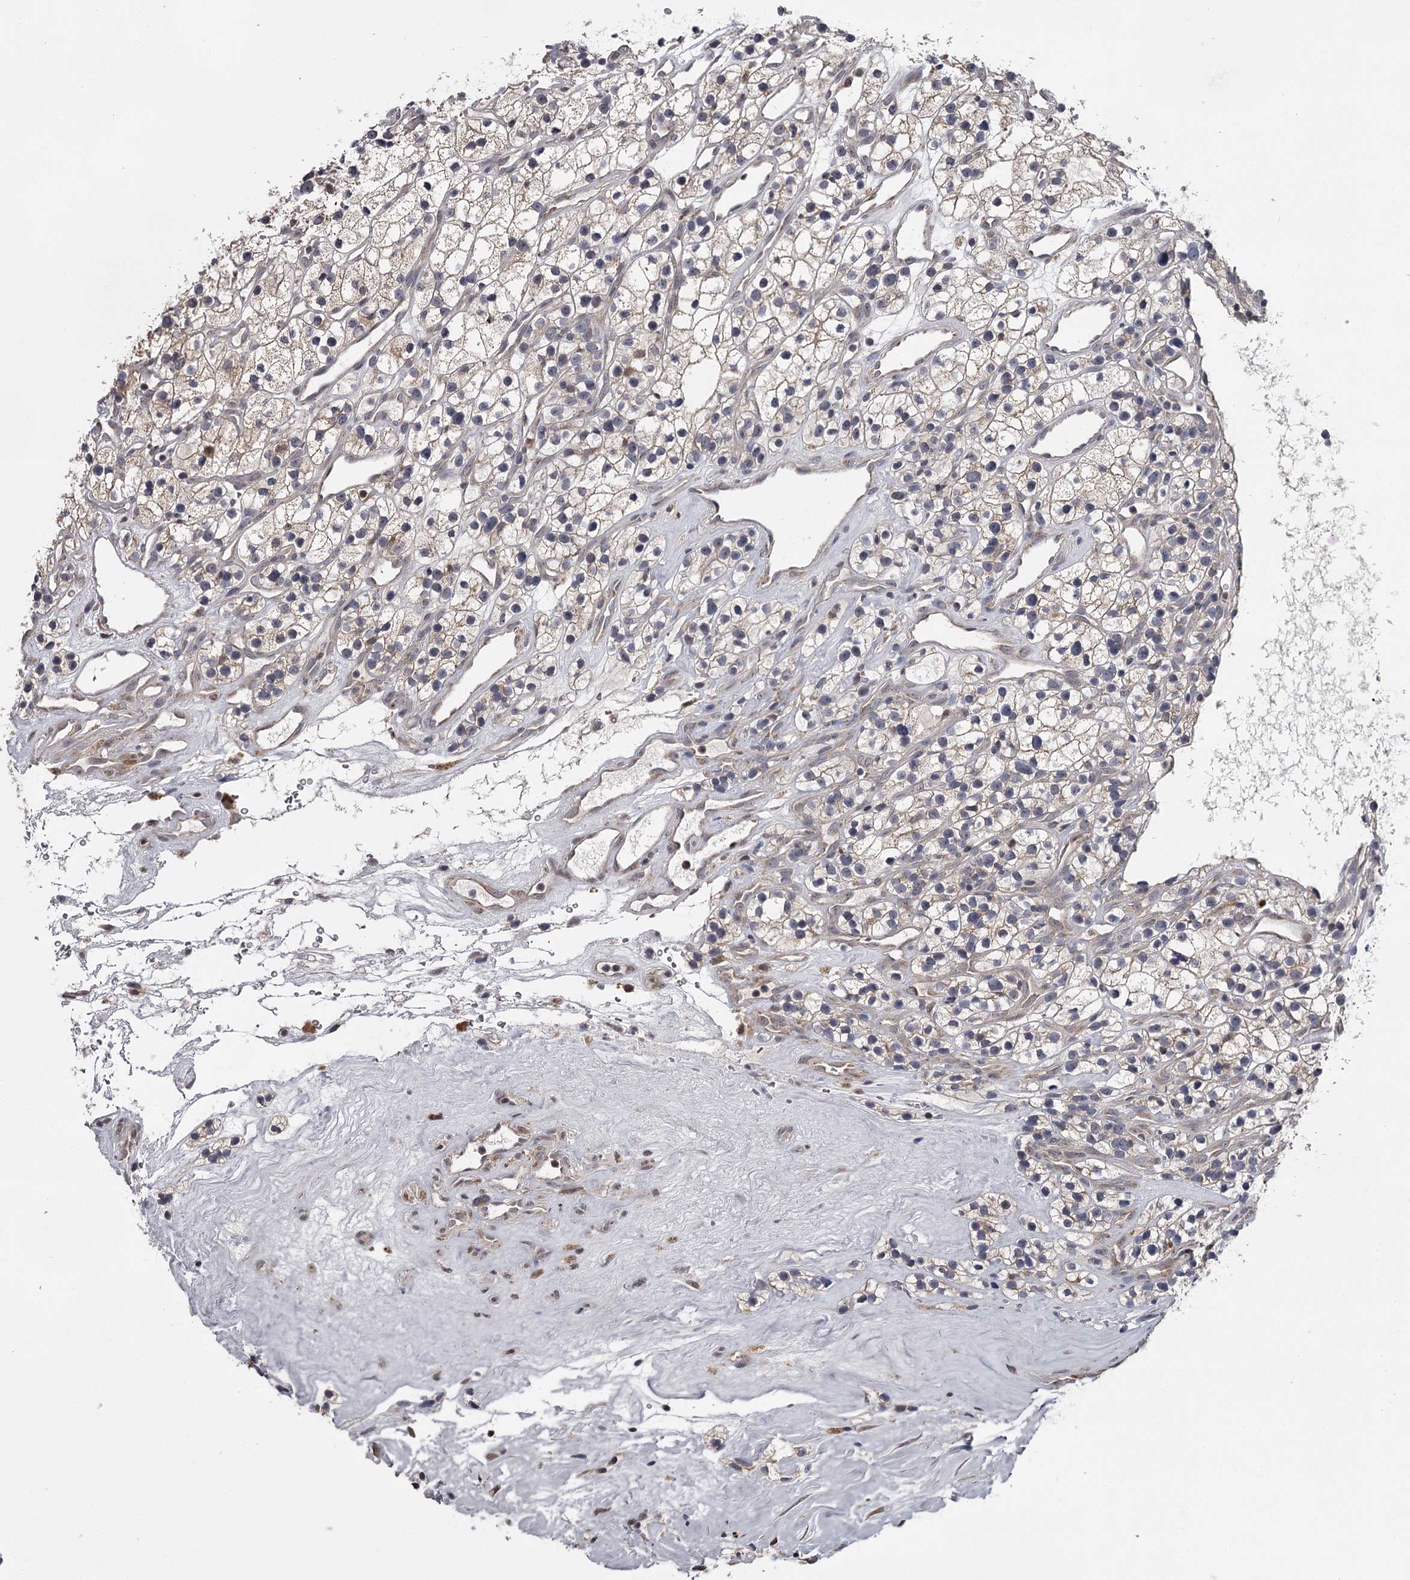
{"staining": {"intensity": "weak", "quantity": "25%-75%", "location": "cytoplasmic/membranous"}, "tissue": "renal cancer", "cell_type": "Tumor cells", "image_type": "cancer", "snomed": [{"axis": "morphology", "description": "Adenocarcinoma, NOS"}, {"axis": "topography", "description": "Kidney"}], "caption": "A brown stain shows weak cytoplasmic/membranous positivity of a protein in human adenocarcinoma (renal) tumor cells.", "gene": "GTSF1", "patient": {"sex": "female", "age": 57}}